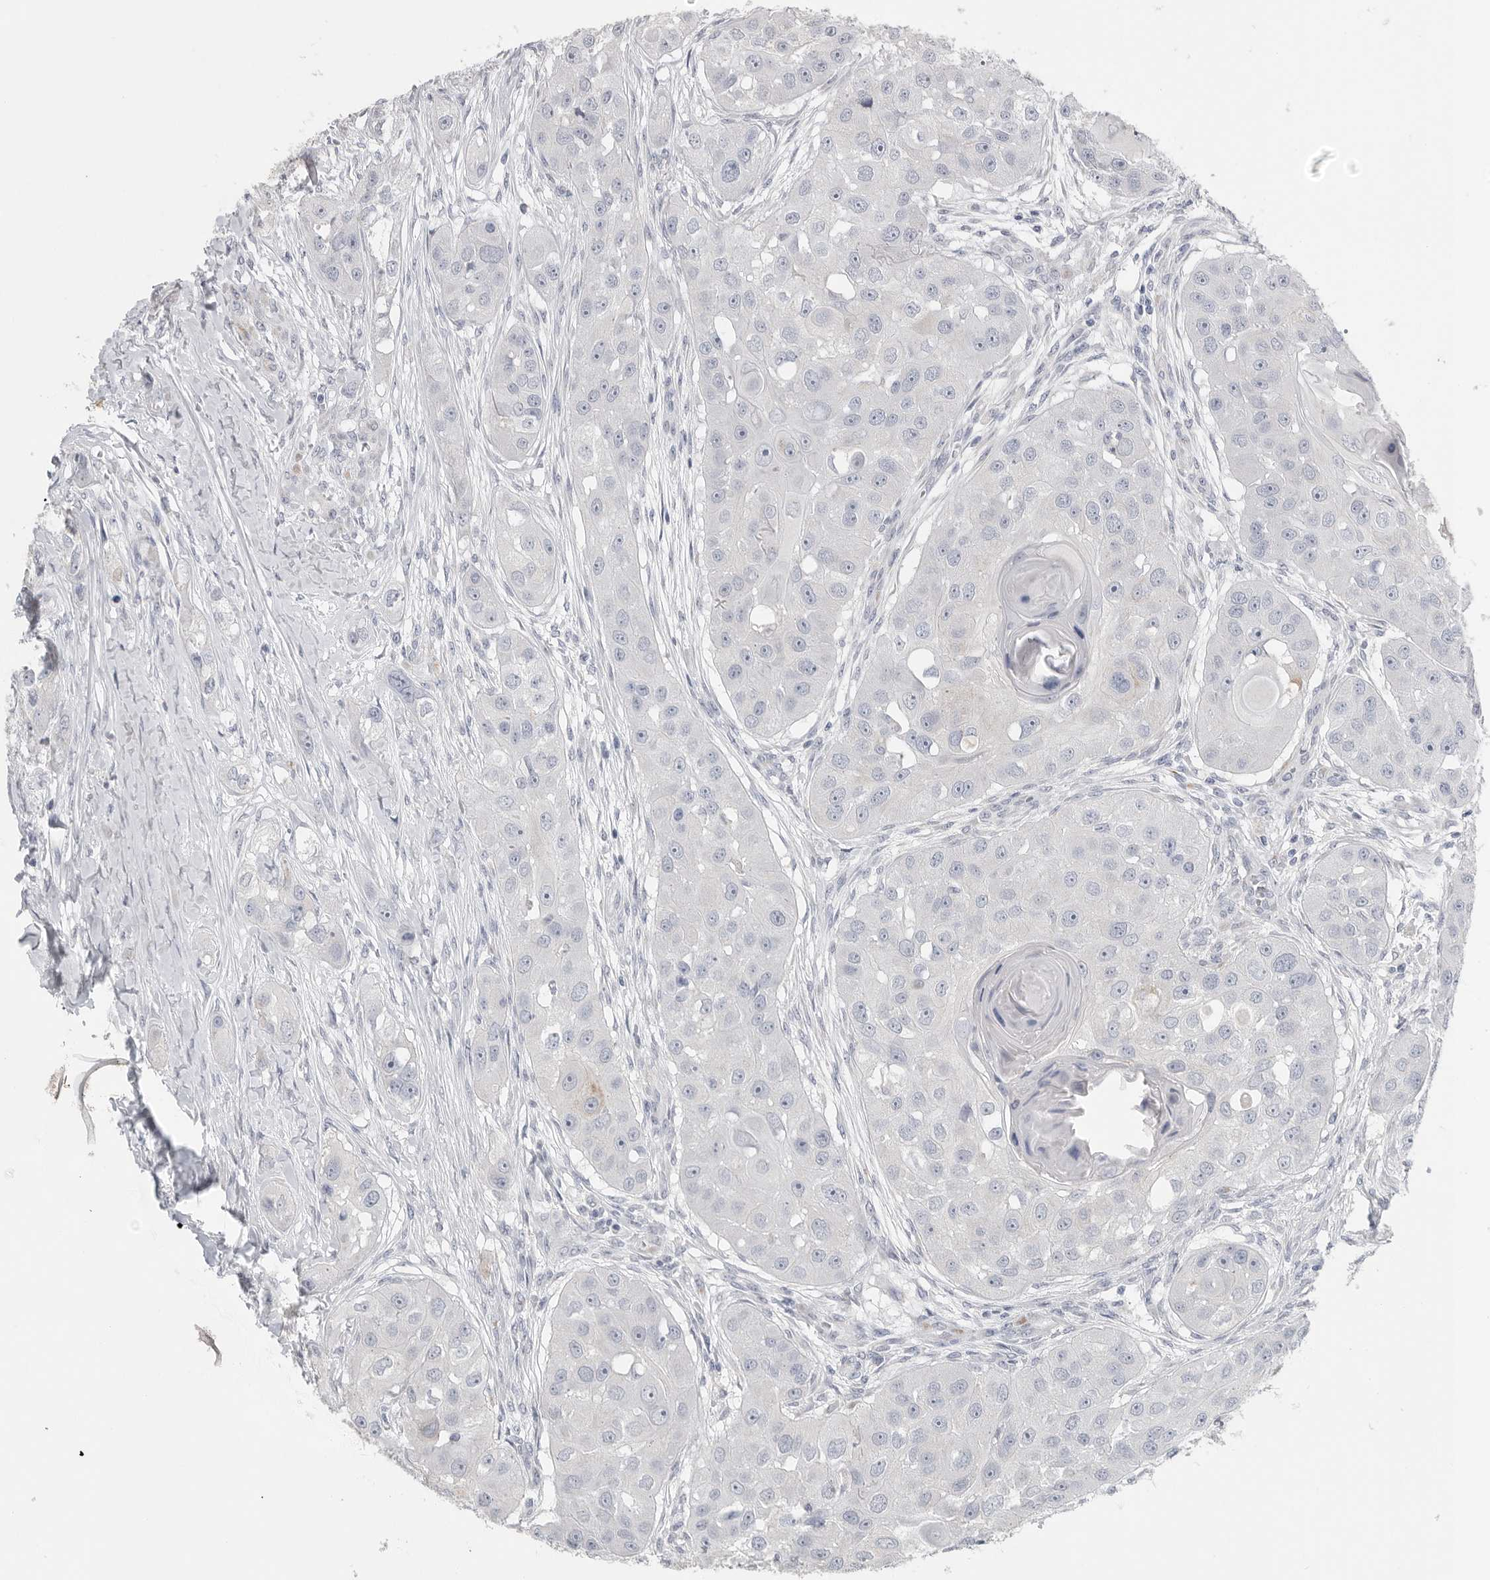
{"staining": {"intensity": "negative", "quantity": "none", "location": "none"}, "tissue": "head and neck cancer", "cell_type": "Tumor cells", "image_type": "cancer", "snomed": [{"axis": "morphology", "description": "Normal tissue, NOS"}, {"axis": "morphology", "description": "Squamous cell carcinoma, NOS"}, {"axis": "topography", "description": "Skeletal muscle"}, {"axis": "topography", "description": "Head-Neck"}], "caption": "Immunohistochemistry (IHC) of head and neck cancer (squamous cell carcinoma) reveals no staining in tumor cells.", "gene": "TIMP1", "patient": {"sex": "male", "age": 51}}